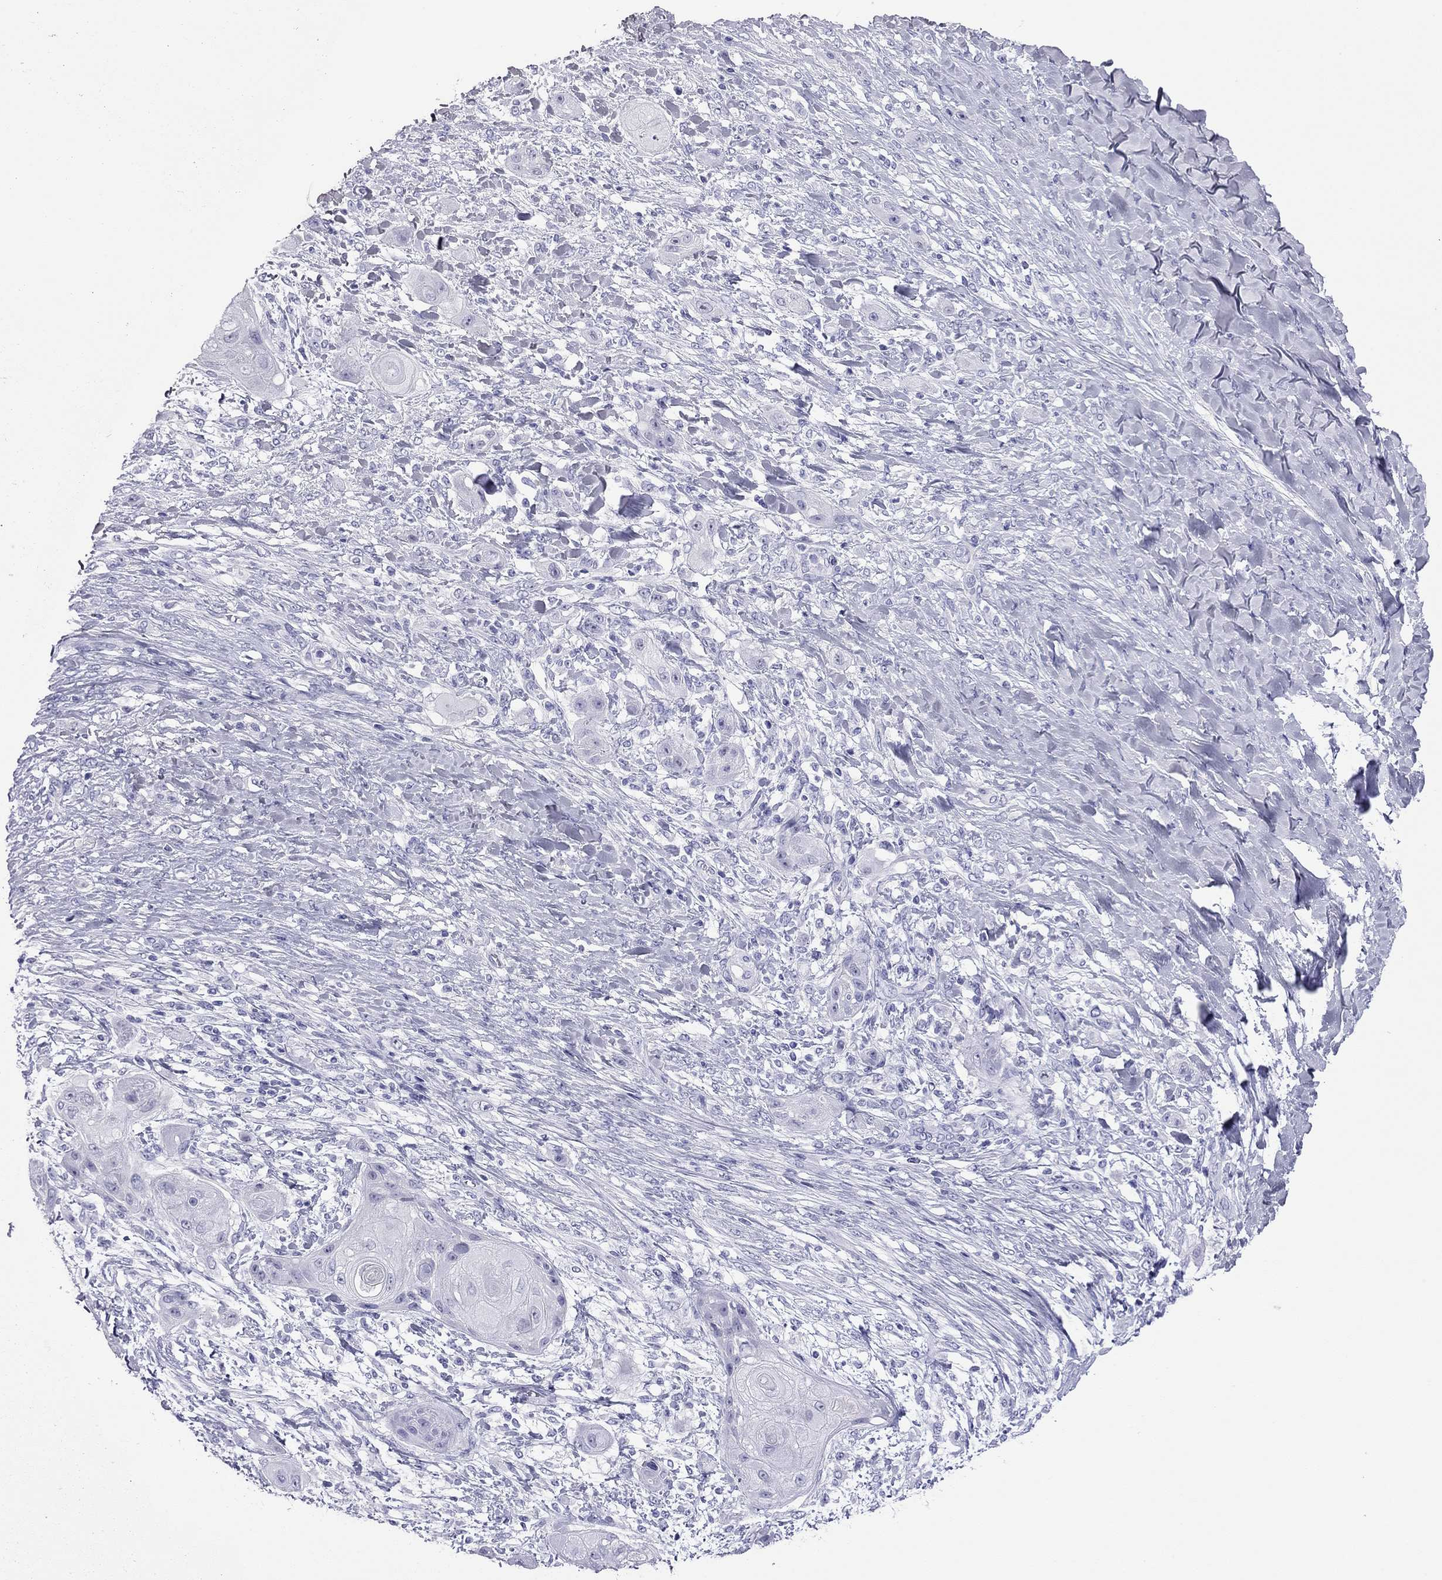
{"staining": {"intensity": "negative", "quantity": "none", "location": "none"}, "tissue": "skin cancer", "cell_type": "Tumor cells", "image_type": "cancer", "snomed": [{"axis": "morphology", "description": "Squamous cell carcinoma, NOS"}, {"axis": "topography", "description": "Skin"}], "caption": "IHC image of neoplastic tissue: skin cancer (squamous cell carcinoma) stained with DAB reveals no significant protein positivity in tumor cells.", "gene": "ODF4", "patient": {"sex": "male", "age": 62}}